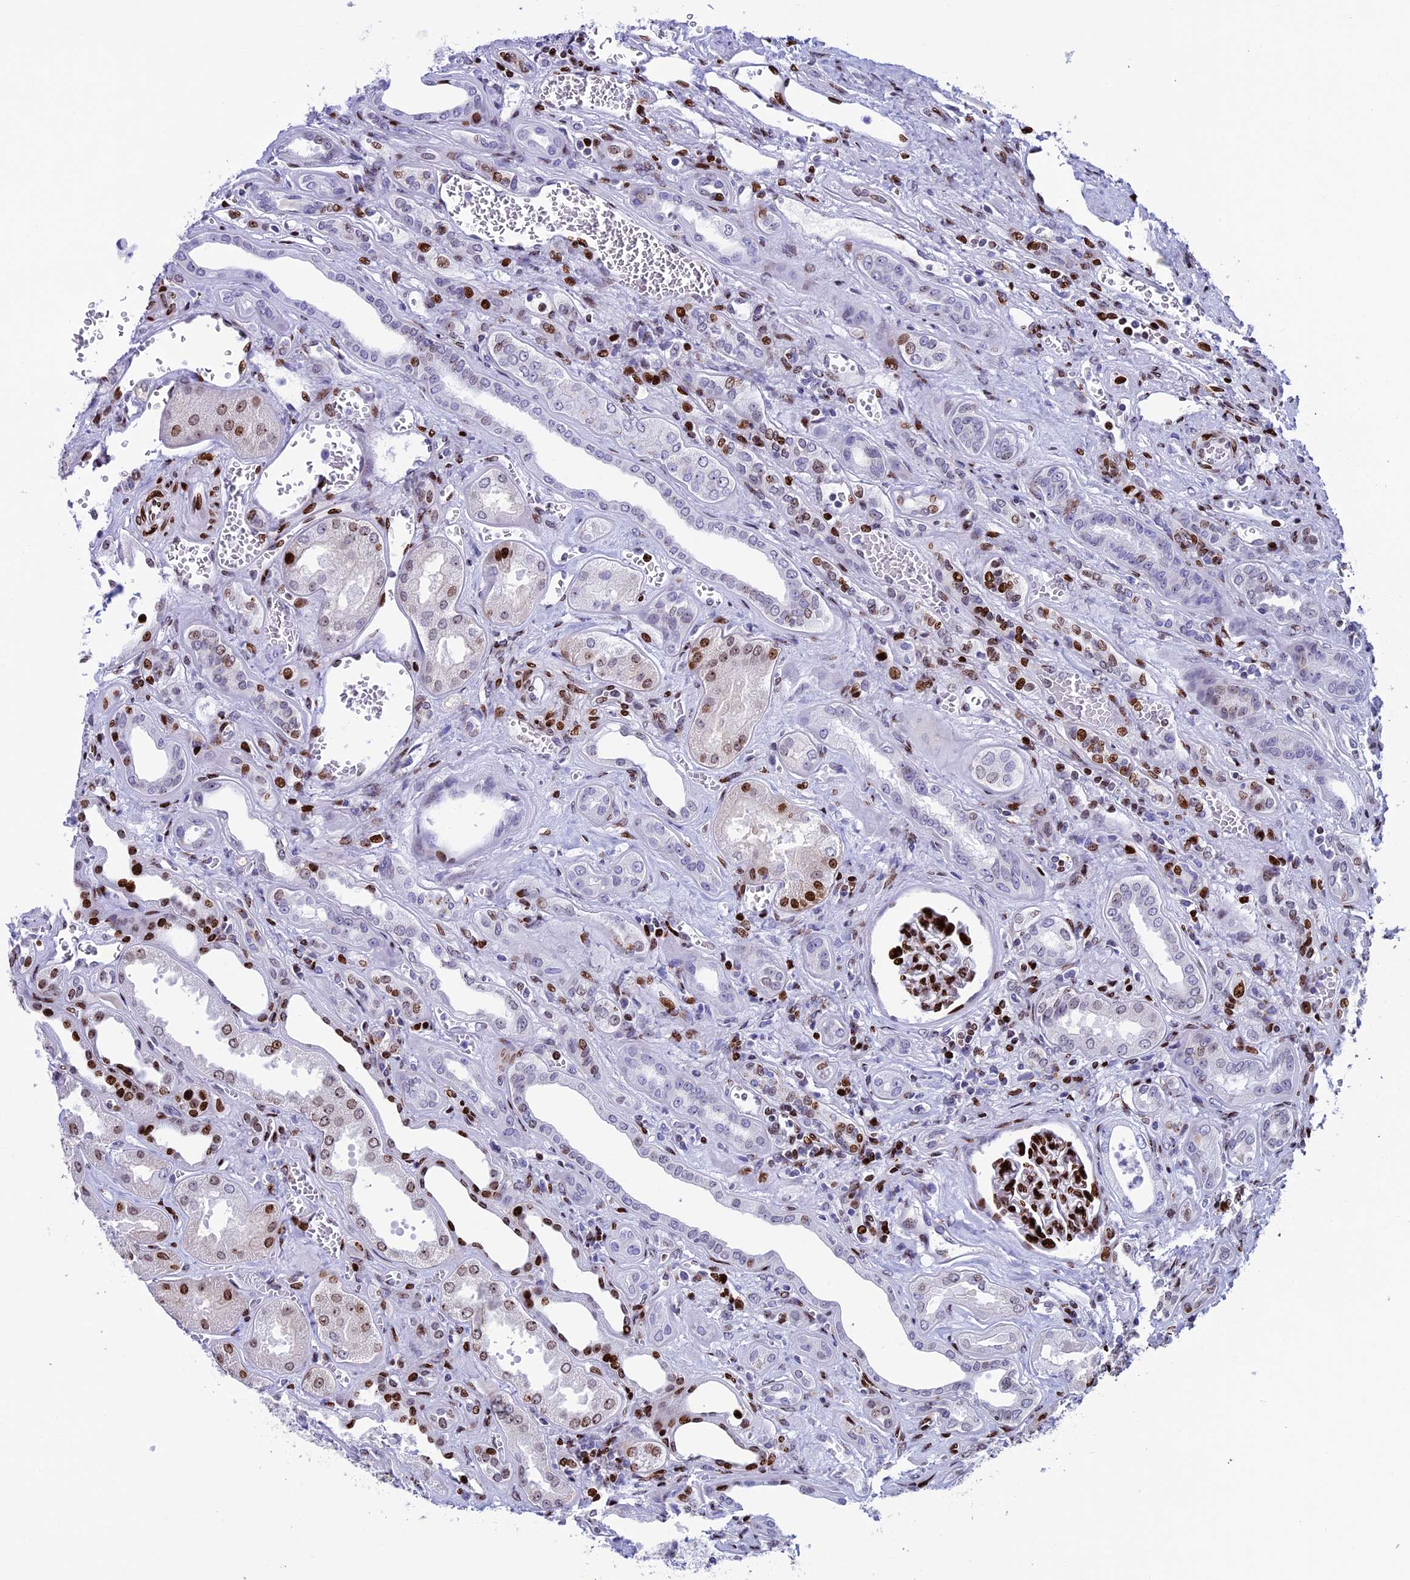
{"staining": {"intensity": "strong", "quantity": ">75%", "location": "nuclear"}, "tissue": "kidney", "cell_type": "Cells in glomeruli", "image_type": "normal", "snomed": [{"axis": "morphology", "description": "Normal tissue, NOS"}, {"axis": "morphology", "description": "Adenocarcinoma, NOS"}, {"axis": "topography", "description": "Kidney"}], "caption": "The photomicrograph displays staining of normal kidney, revealing strong nuclear protein expression (brown color) within cells in glomeruli. The protein is shown in brown color, while the nuclei are stained blue.", "gene": "BTBD3", "patient": {"sex": "female", "age": 68}}